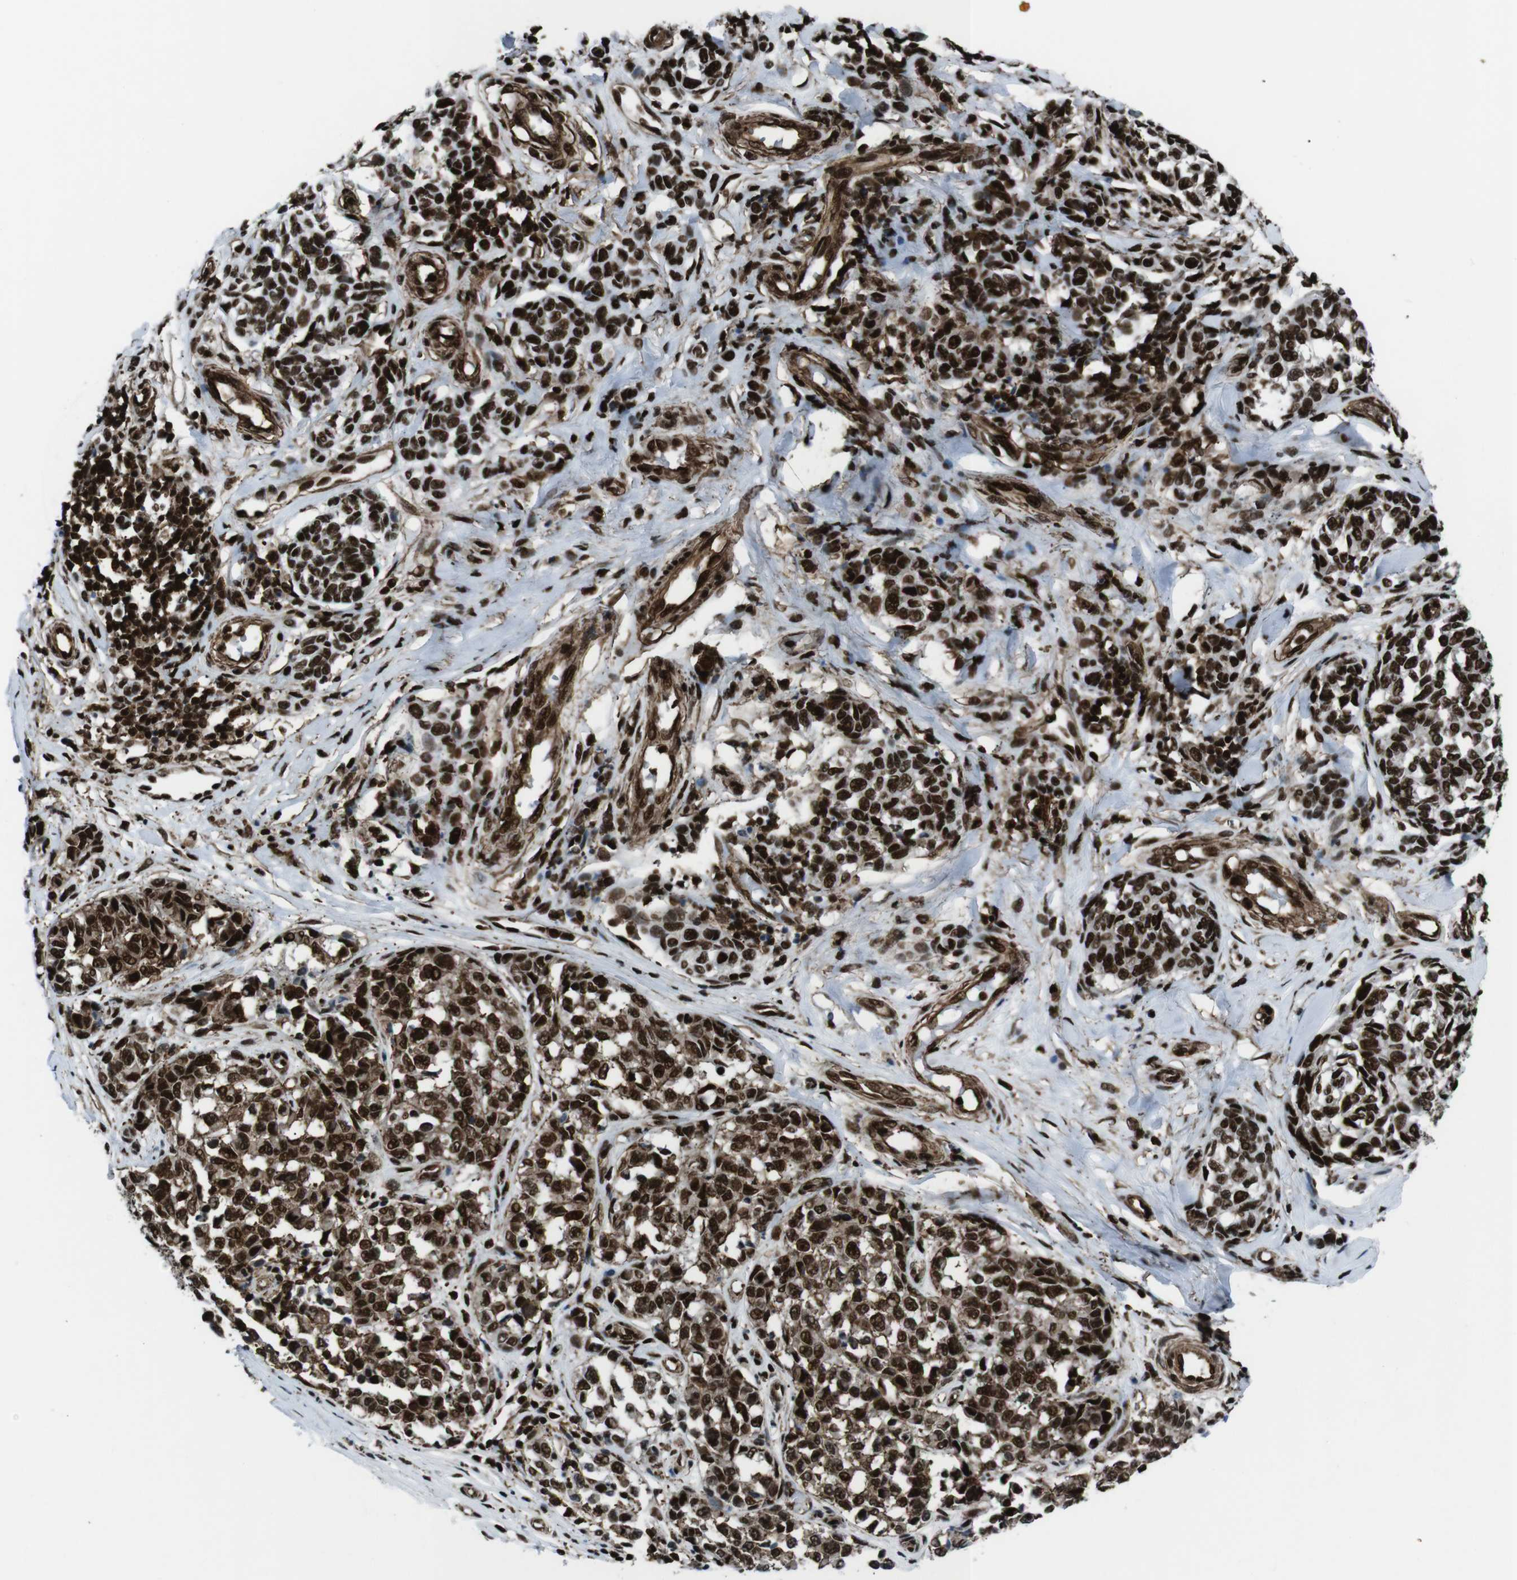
{"staining": {"intensity": "strong", "quantity": ">75%", "location": "nuclear"}, "tissue": "melanoma", "cell_type": "Tumor cells", "image_type": "cancer", "snomed": [{"axis": "morphology", "description": "Malignant melanoma, NOS"}, {"axis": "topography", "description": "Skin"}], "caption": "Immunohistochemical staining of melanoma demonstrates high levels of strong nuclear protein positivity in about >75% of tumor cells. Using DAB (brown) and hematoxylin (blue) stains, captured at high magnification using brightfield microscopy.", "gene": "HNRNPU", "patient": {"sex": "female", "age": 64}}